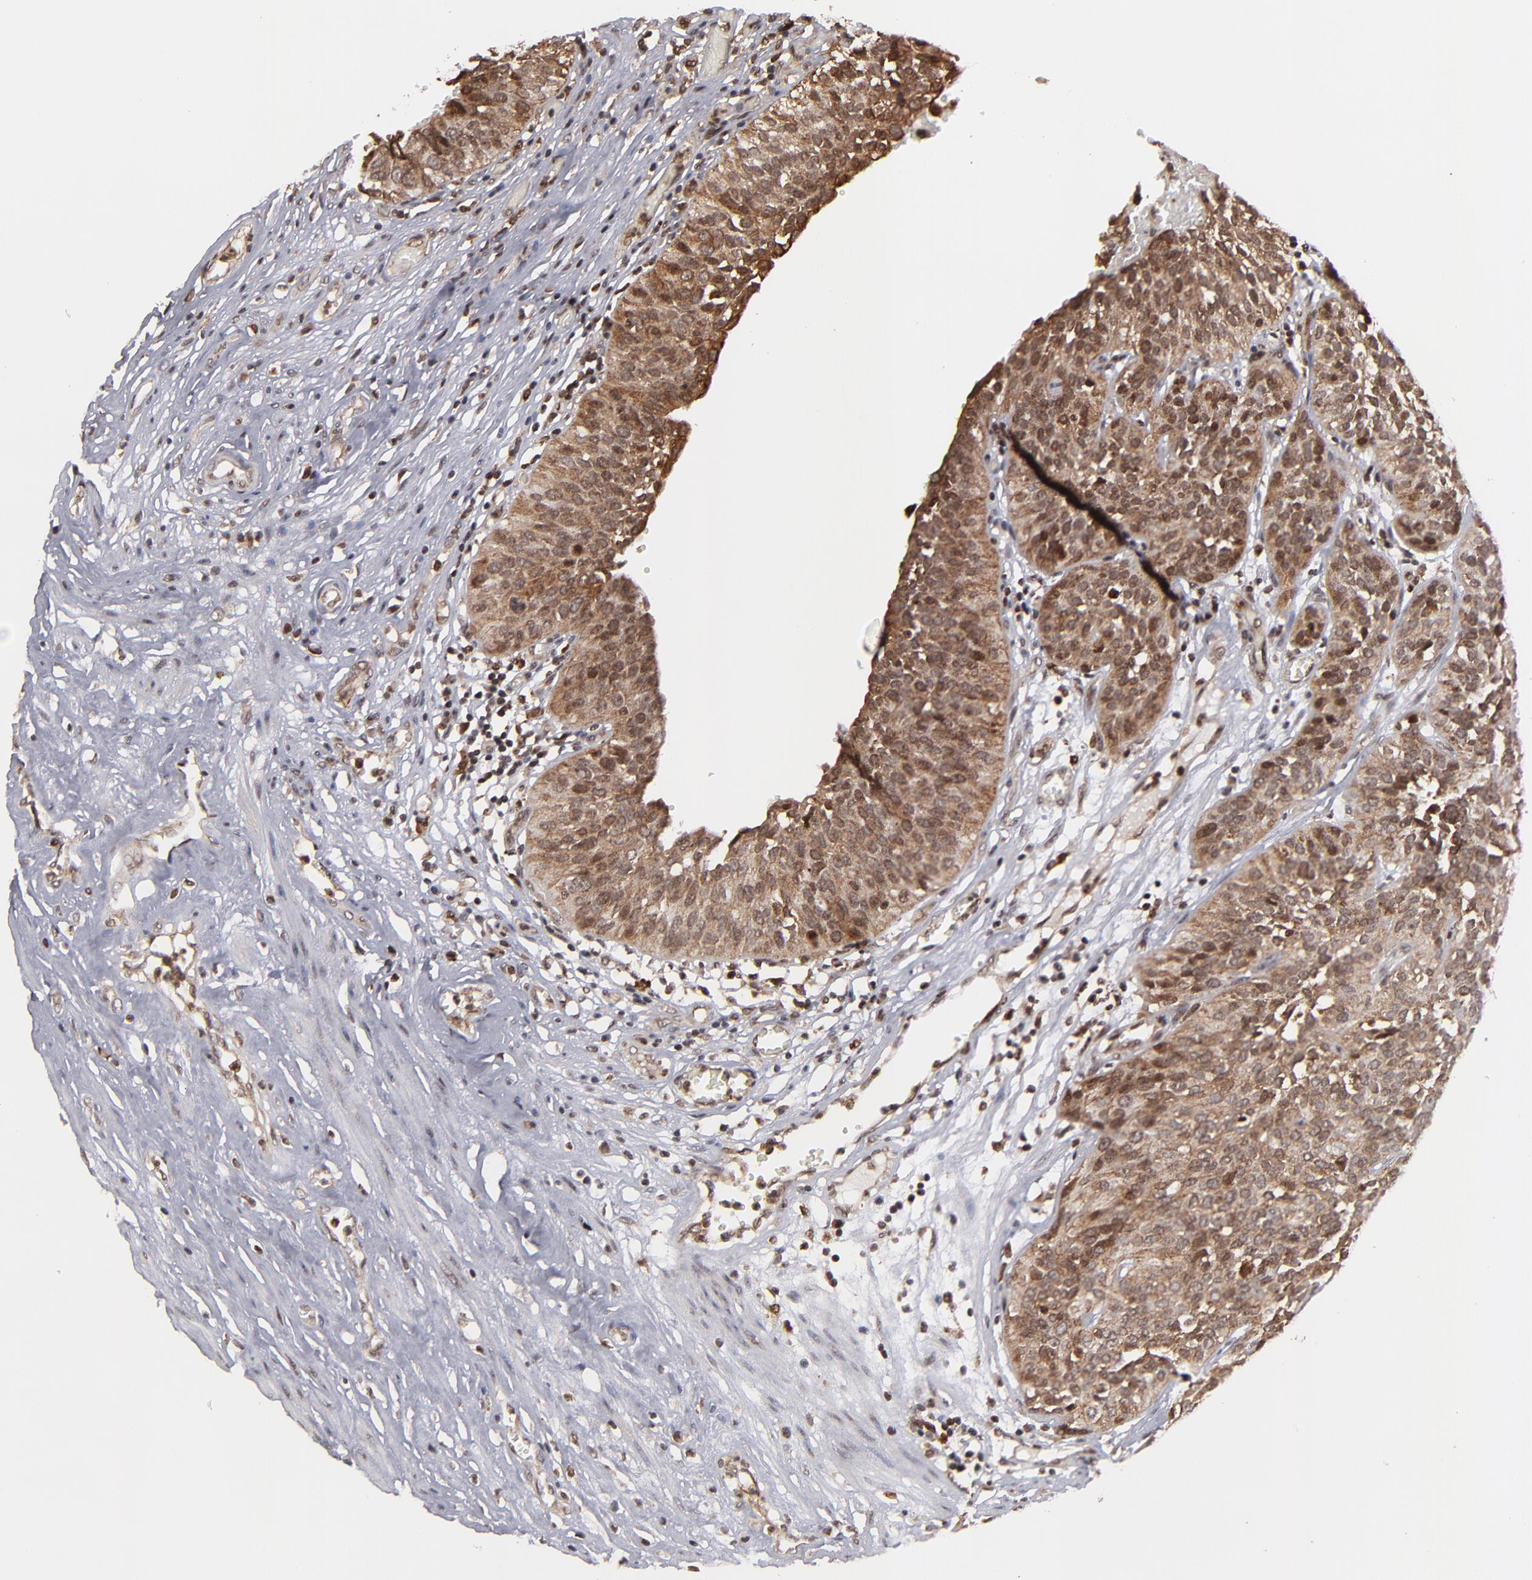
{"staining": {"intensity": "strong", "quantity": ">75%", "location": "cytoplasmic/membranous,nuclear"}, "tissue": "urothelial cancer", "cell_type": "Tumor cells", "image_type": "cancer", "snomed": [{"axis": "morphology", "description": "Urothelial carcinoma, High grade"}, {"axis": "topography", "description": "Urinary bladder"}], "caption": "Protein expression analysis of urothelial carcinoma (high-grade) exhibits strong cytoplasmic/membranous and nuclear positivity in approximately >75% of tumor cells.", "gene": "RGS6", "patient": {"sex": "male", "age": 56}}